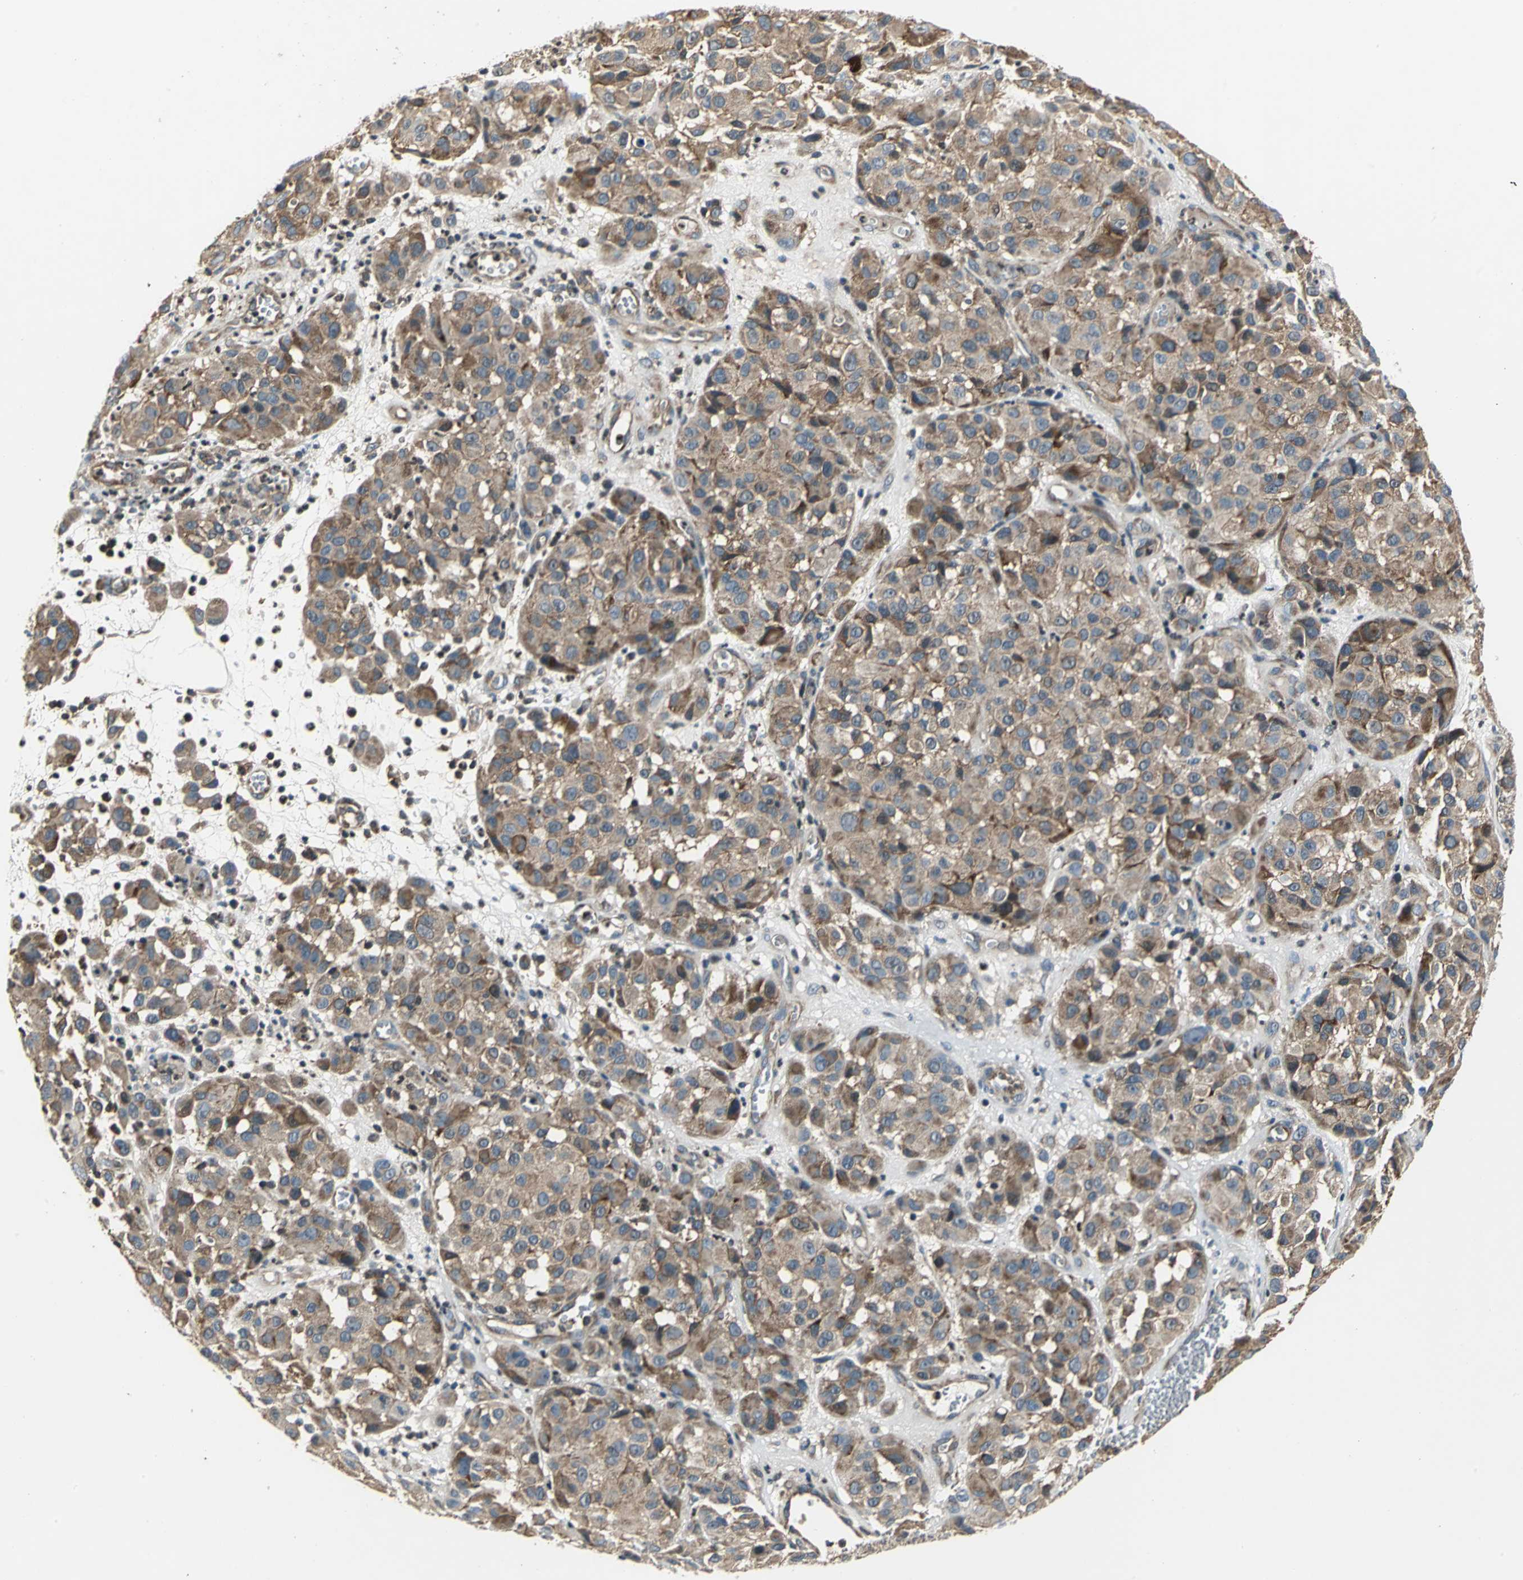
{"staining": {"intensity": "weak", "quantity": ">75%", "location": "cytoplasmic/membranous"}, "tissue": "melanoma", "cell_type": "Tumor cells", "image_type": "cancer", "snomed": [{"axis": "morphology", "description": "Malignant melanoma, NOS"}, {"axis": "topography", "description": "Skin"}], "caption": "Brown immunohistochemical staining in malignant melanoma shows weak cytoplasmic/membranous staining in approximately >75% of tumor cells.", "gene": "EIF2B2", "patient": {"sex": "female", "age": 21}}